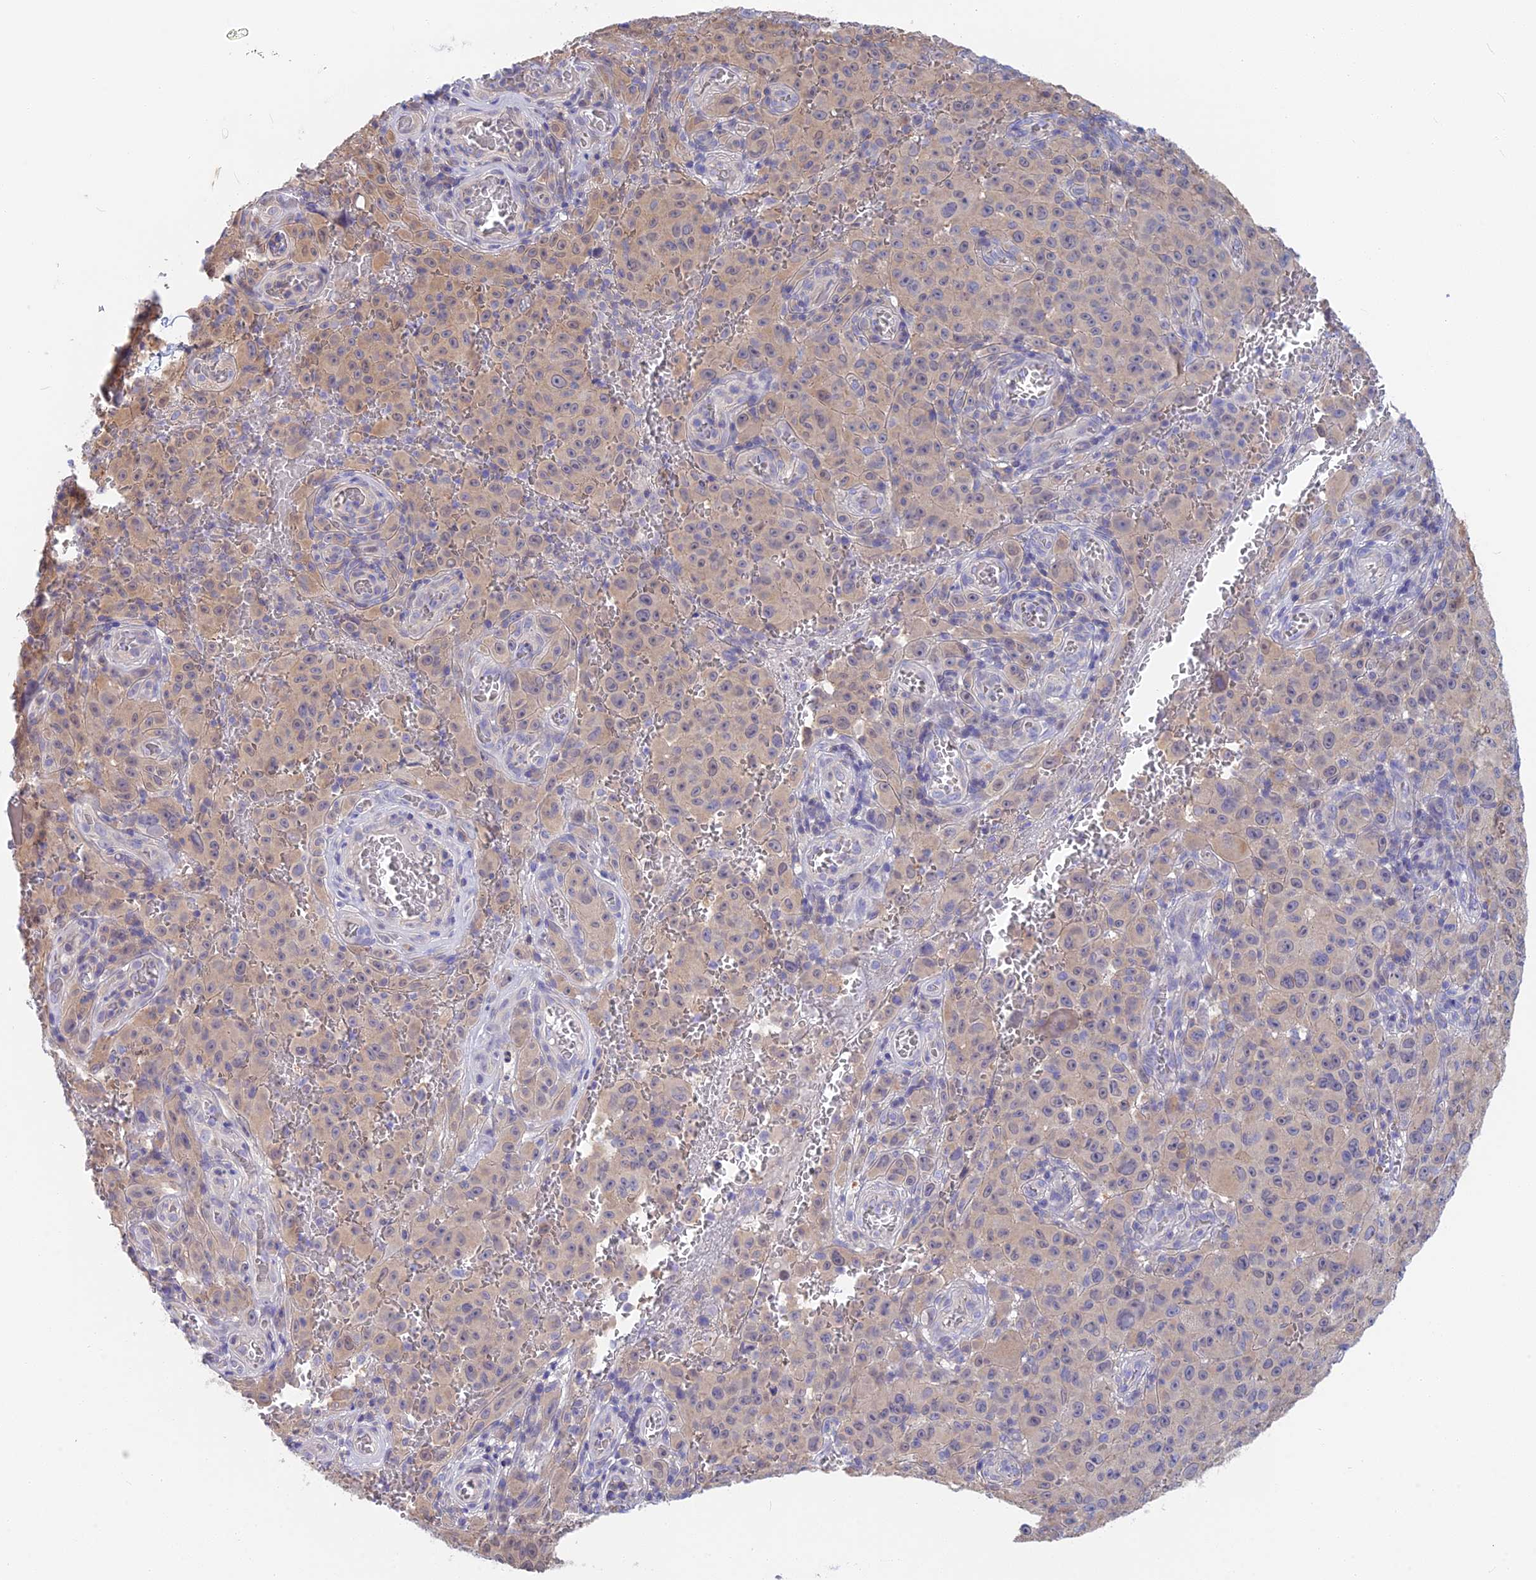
{"staining": {"intensity": "weak", "quantity": "25%-75%", "location": "cytoplasmic/membranous"}, "tissue": "melanoma", "cell_type": "Tumor cells", "image_type": "cancer", "snomed": [{"axis": "morphology", "description": "Malignant melanoma, NOS"}, {"axis": "topography", "description": "Skin"}], "caption": "Human malignant melanoma stained with a protein marker exhibits weak staining in tumor cells.", "gene": "SNAP91", "patient": {"sex": "female", "age": 82}}